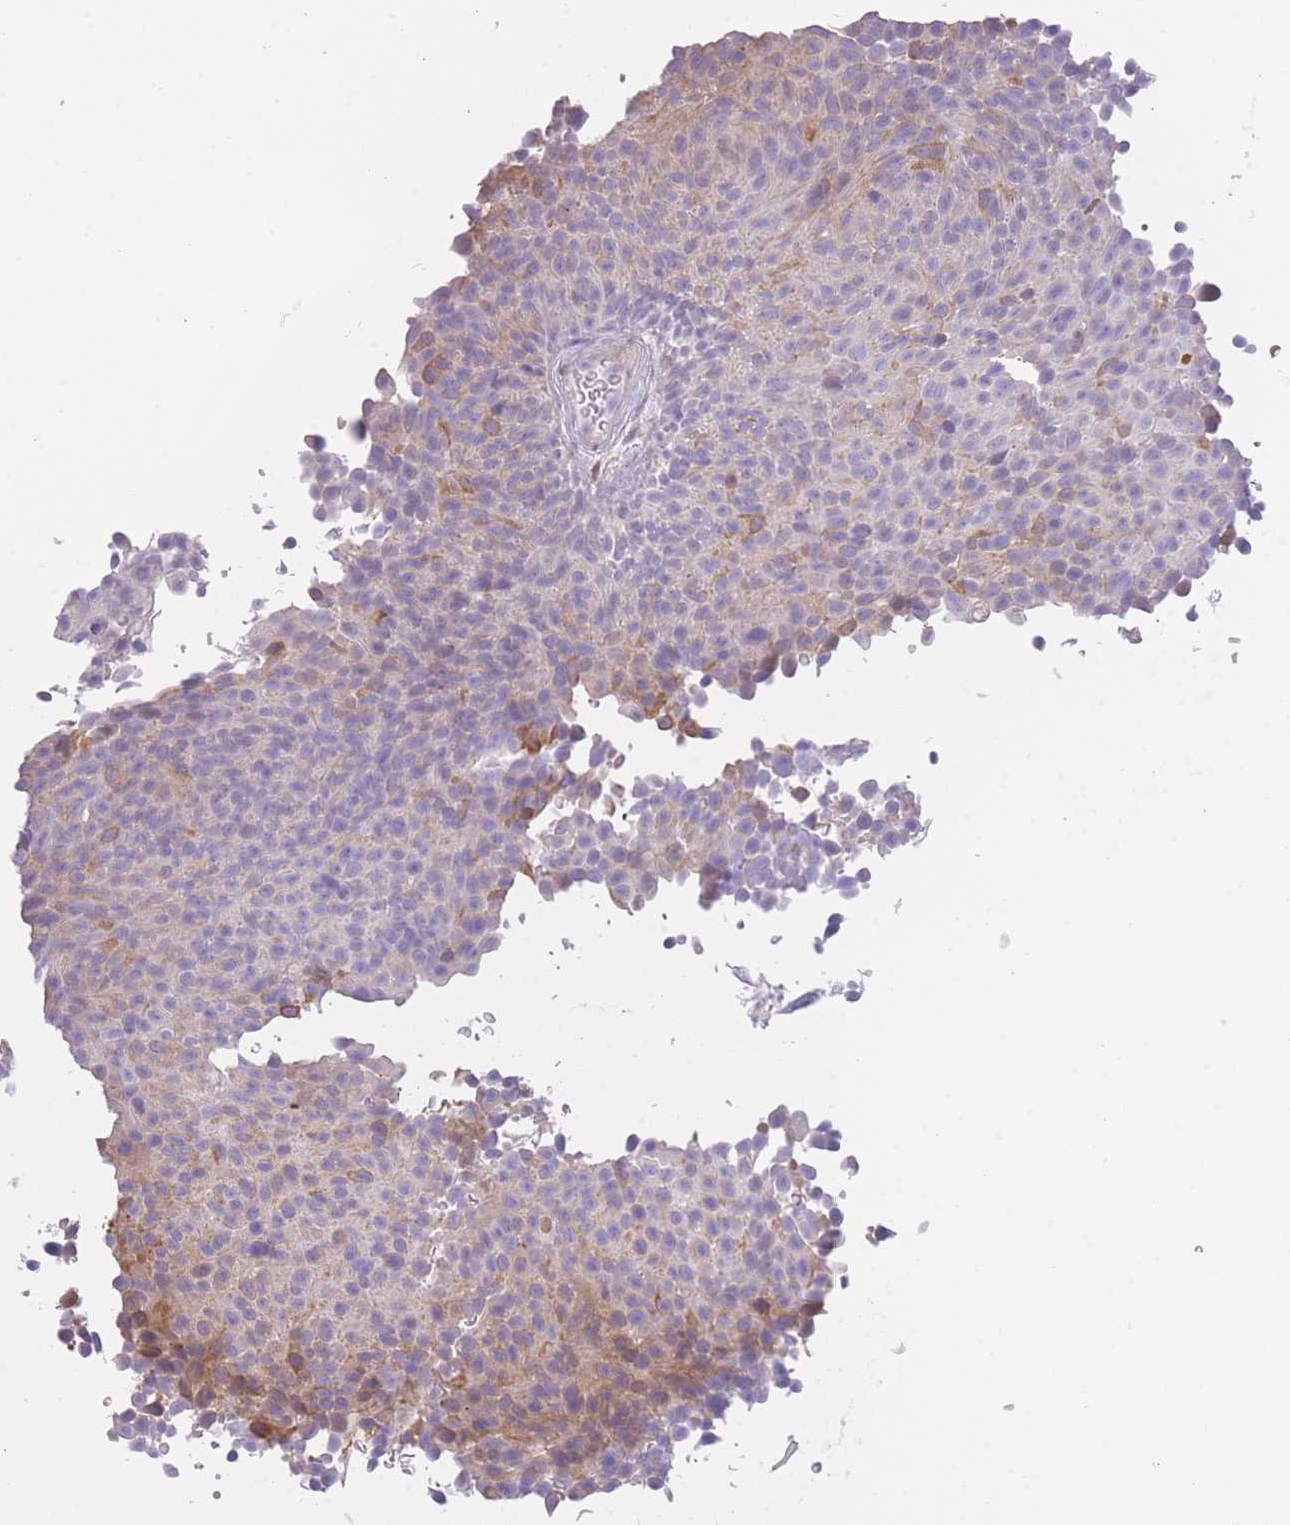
{"staining": {"intensity": "negative", "quantity": "none", "location": "none"}, "tissue": "urothelial cancer", "cell_type": "Tumor cells", "image_type": "cancer", "snomed": [{"axis": "morphology", "description": "Urothelial carcinoma, Low grade"}, {"axis": "topography", "description": "Urinary bladder"}], "caption": "This is an immunohistochemistry (IHC) micrograph of human urothelial carcinoma (low-grade). There is no expression in tumor cells.", "gene": "IMPG1", "patient": {"sex": "male", "age": 78}}